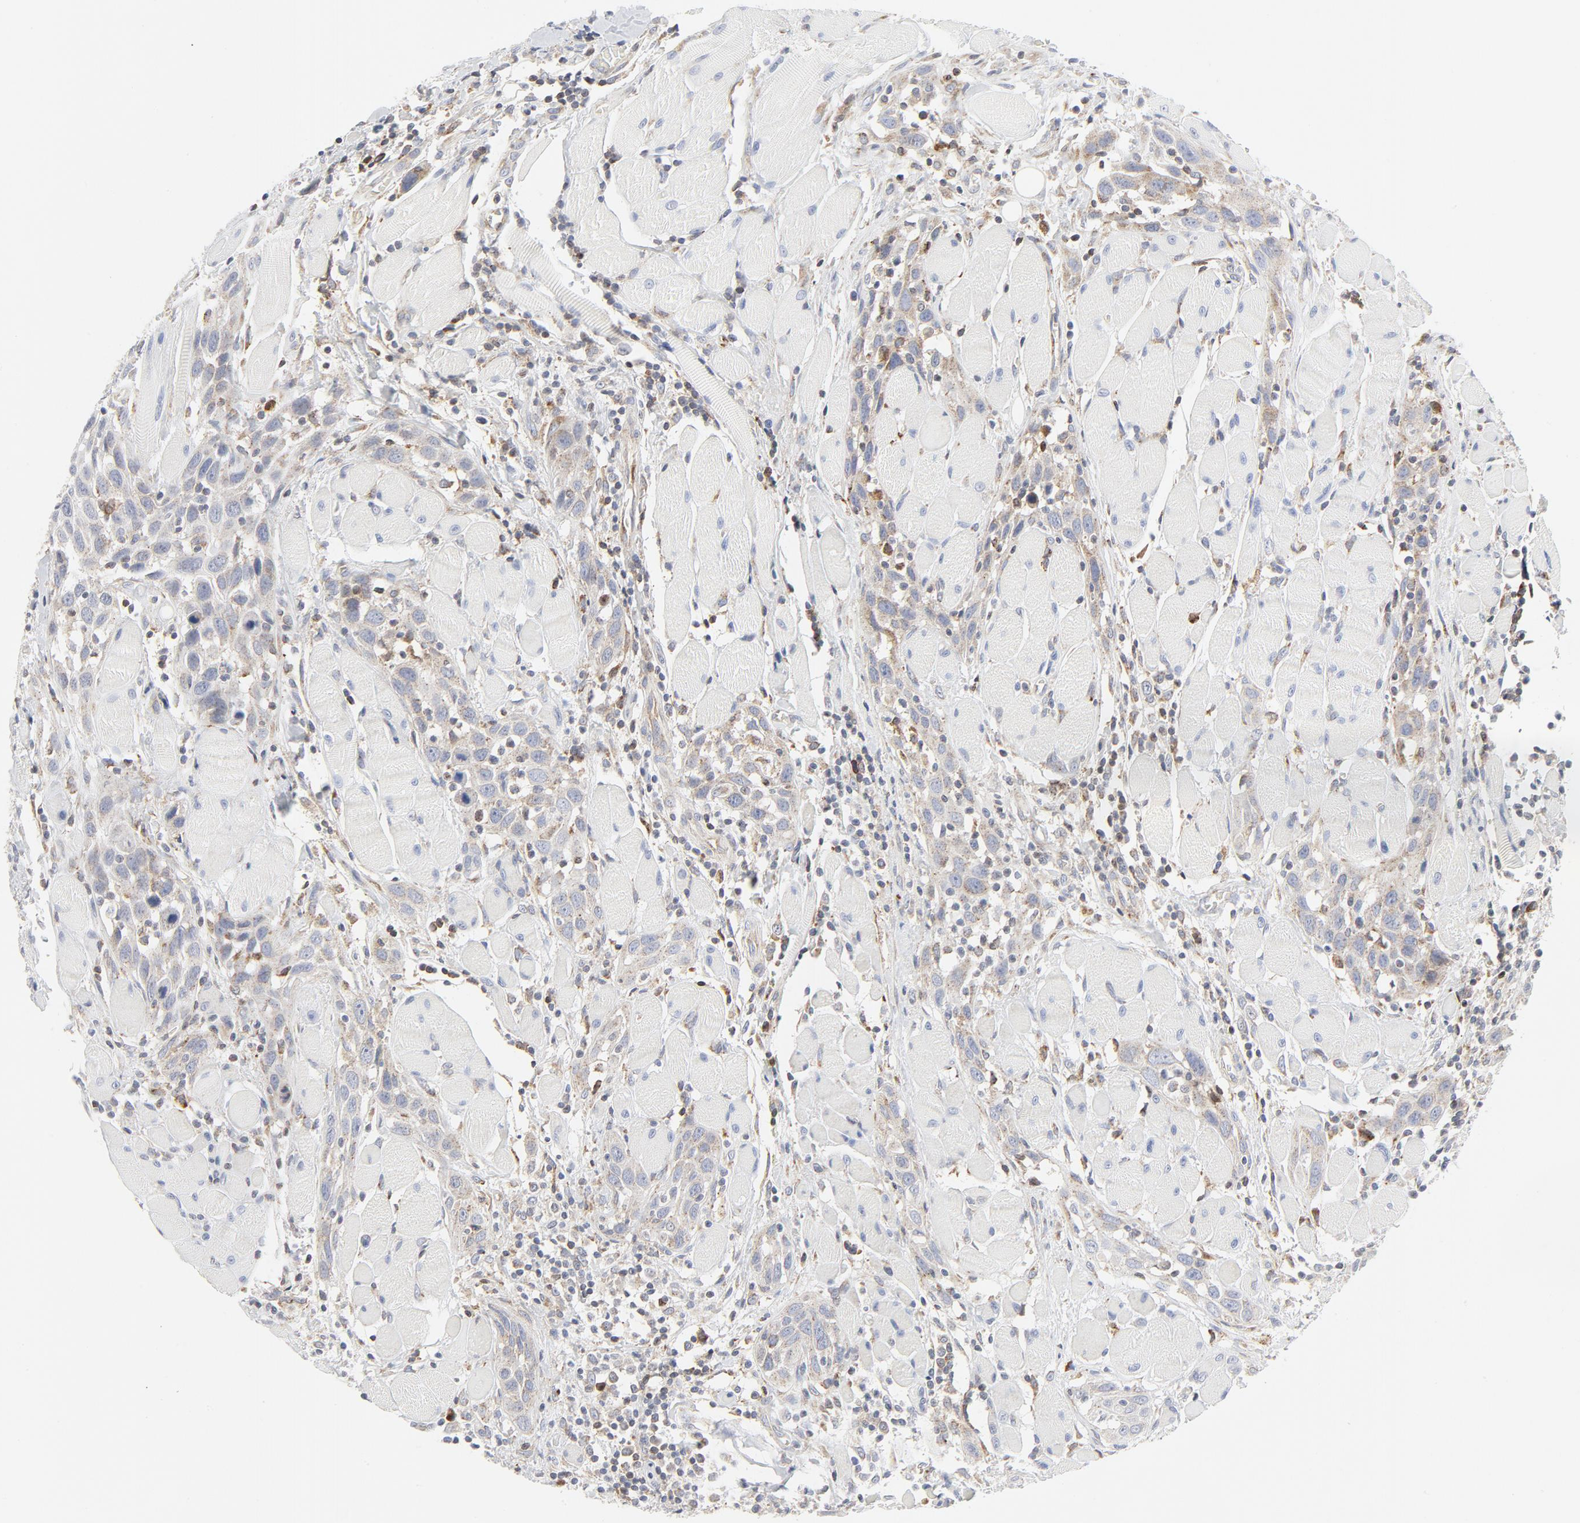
{"staining": {"intensity": "weak", "quantity": "25%-75%", "location": "cytoplasmic/membranous"}, "tissue": "head and neck cancer", "cell_type": "Tumor cells", "image_type": "cancer", "snomed": [{"axis": "morphology", "description": "Squamous cell carcinoma, NOS"}, {"axis": "topography", "description": "Oral tissue"}, {"axis": "topography", "description": "Head-Neck"}], "caption": "The histopathology image demonstrates a brown stain indicating the presence of a protein in the cytoplasmic/membranous of tumor cells in squamous cell carcinoma (head and neck).", "gene": "LRP6", "patient": {"sex": "female", "age": 50}}